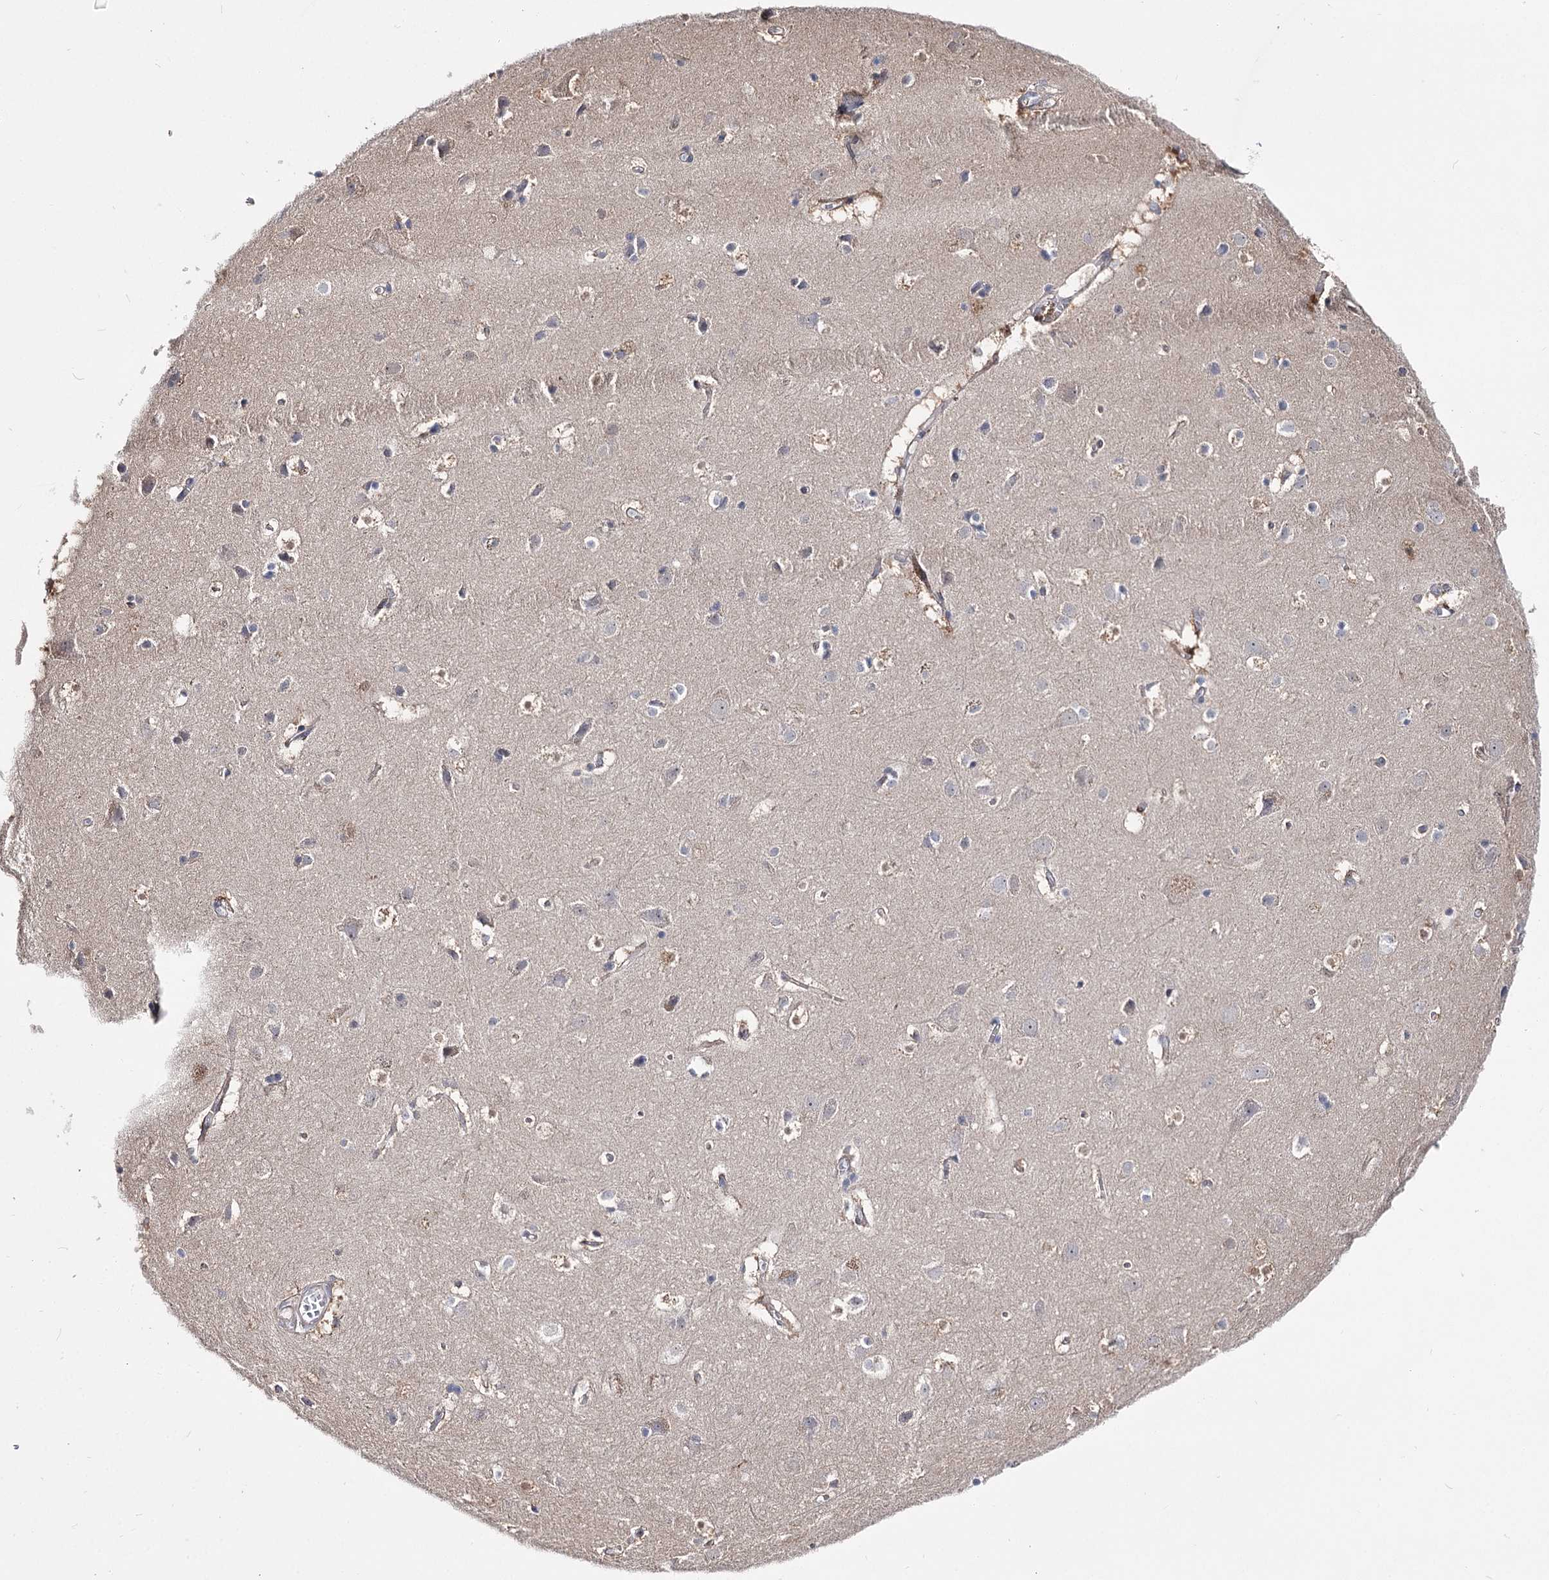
{"staining": {"intensity": "weak", "quantity": "25%-75%", "location": "cytoplasmic/membranous"}, "tissue": "cerebral cortex", "cell_type": "Endothelial cells", "image_type": "normal", "snomed": [{"axis": "morphology", "description": "Normal tissue, NOS"}, {"axis": "topography", "description": "Cerebral cortex"}], "caption": "High-power microscopy captured an IHC histopathology image of normal cerebral cortex, revealing weak cytoplasmic/membranous expression in approximately 25%-75% of endothelial cells. The protein of interest is stained brown, and the nuclei are stained in blue (DAB IHC with brightfield microscopy, high magnification).", "gene": "UGP2", "patient": {"sex": "male", "age": 54}}